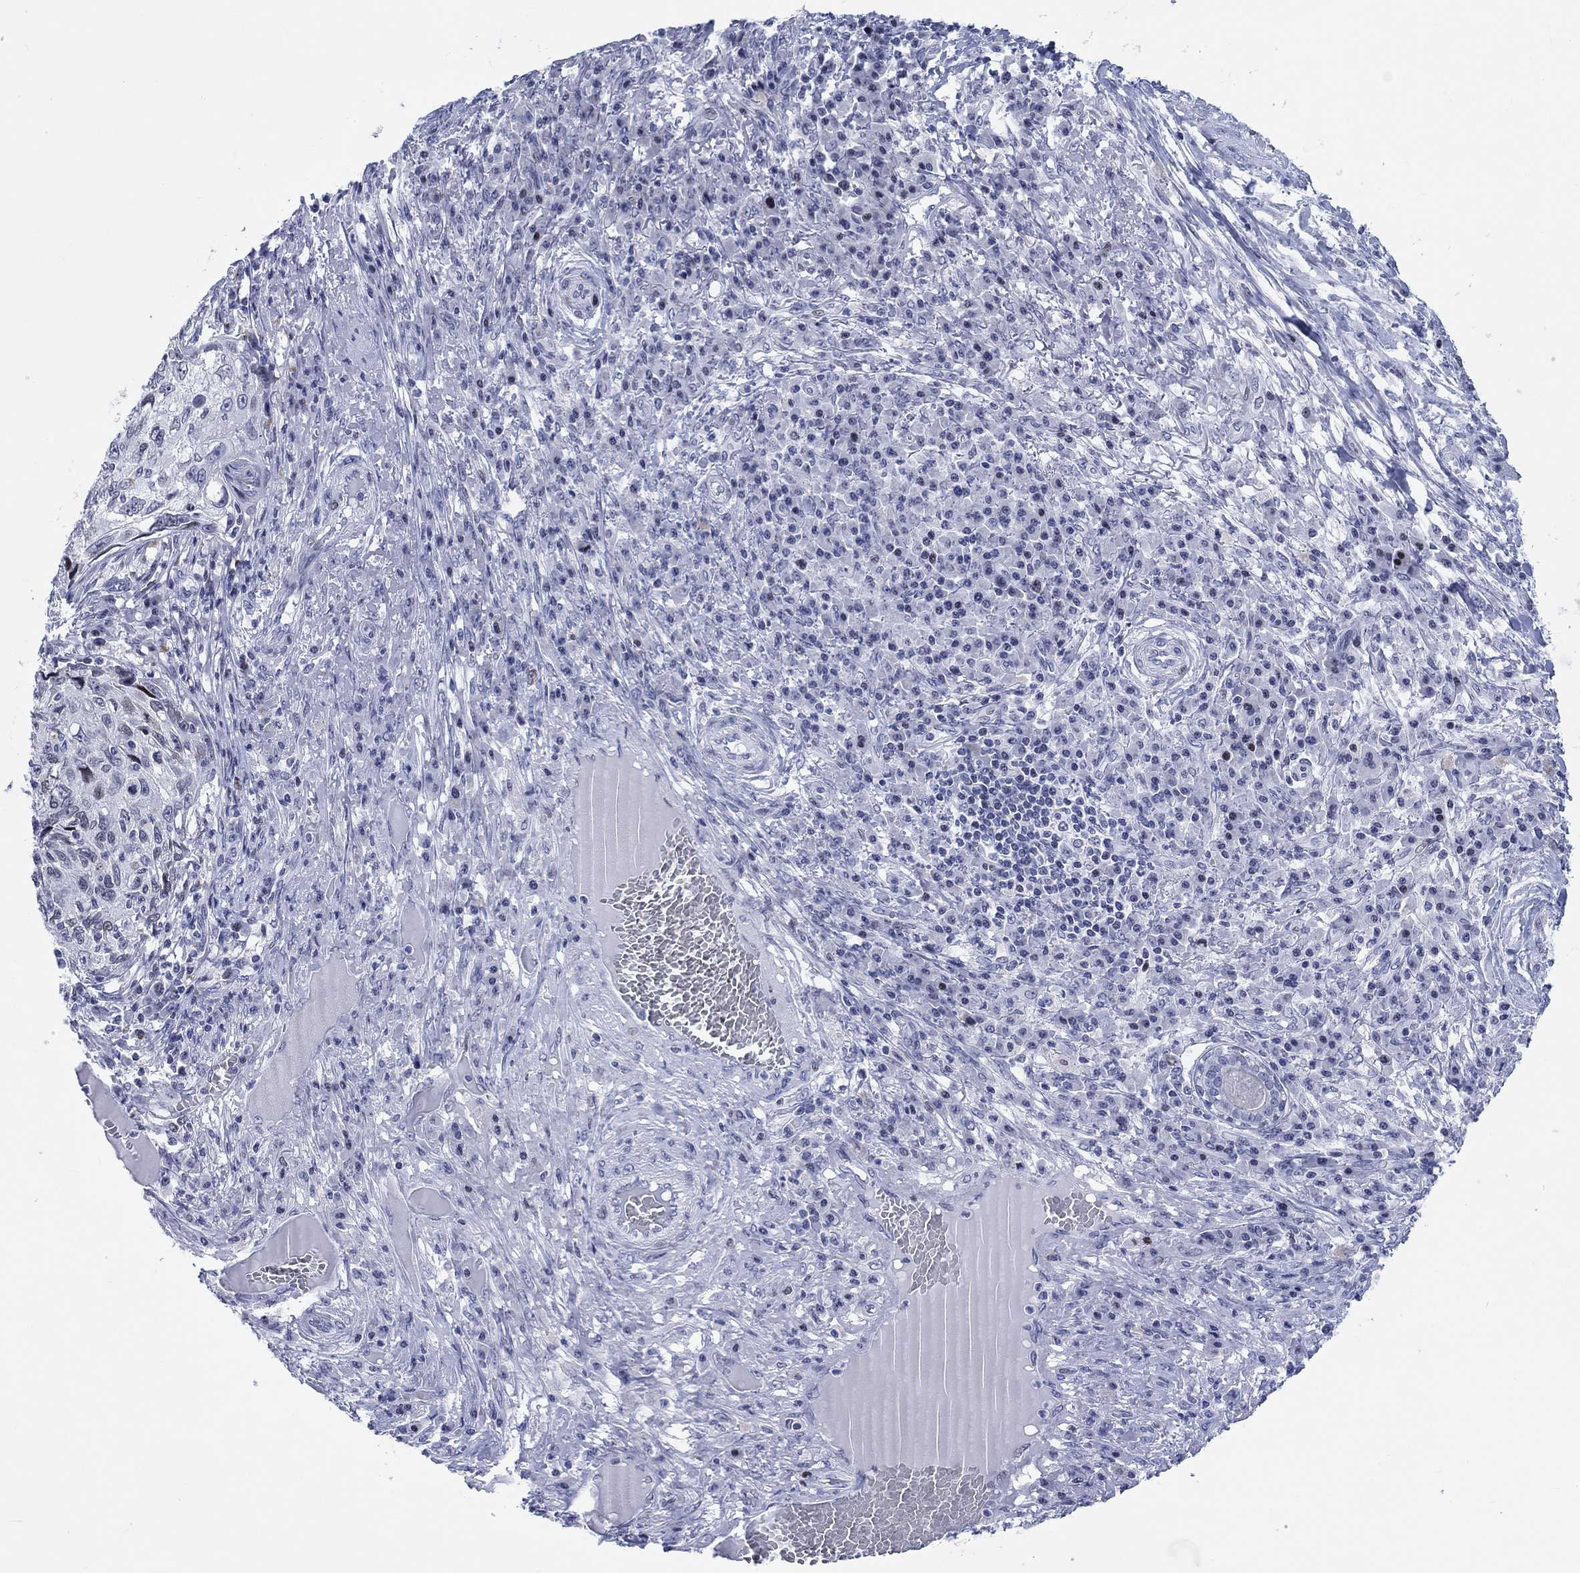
{"staining": {"intensity": "moderate", "quantity": "<25%", "location": "nuclear"}, "tissue": "skin cancer", "cell_type": "Tumor cells", "image_type": "cancer", "snomed": [{"axis": "morphology", "description": "Squamous cell carcinoma, NOS"}, {"axis": "topography", "description": "Skin"}], "caption": "Moderate nuclear protein staining is present in about <25% of tumor cells in squamous cell carcinoma (skin).", "gene": "CDCA2", "patient": {"sex": "male", "age": 92}}